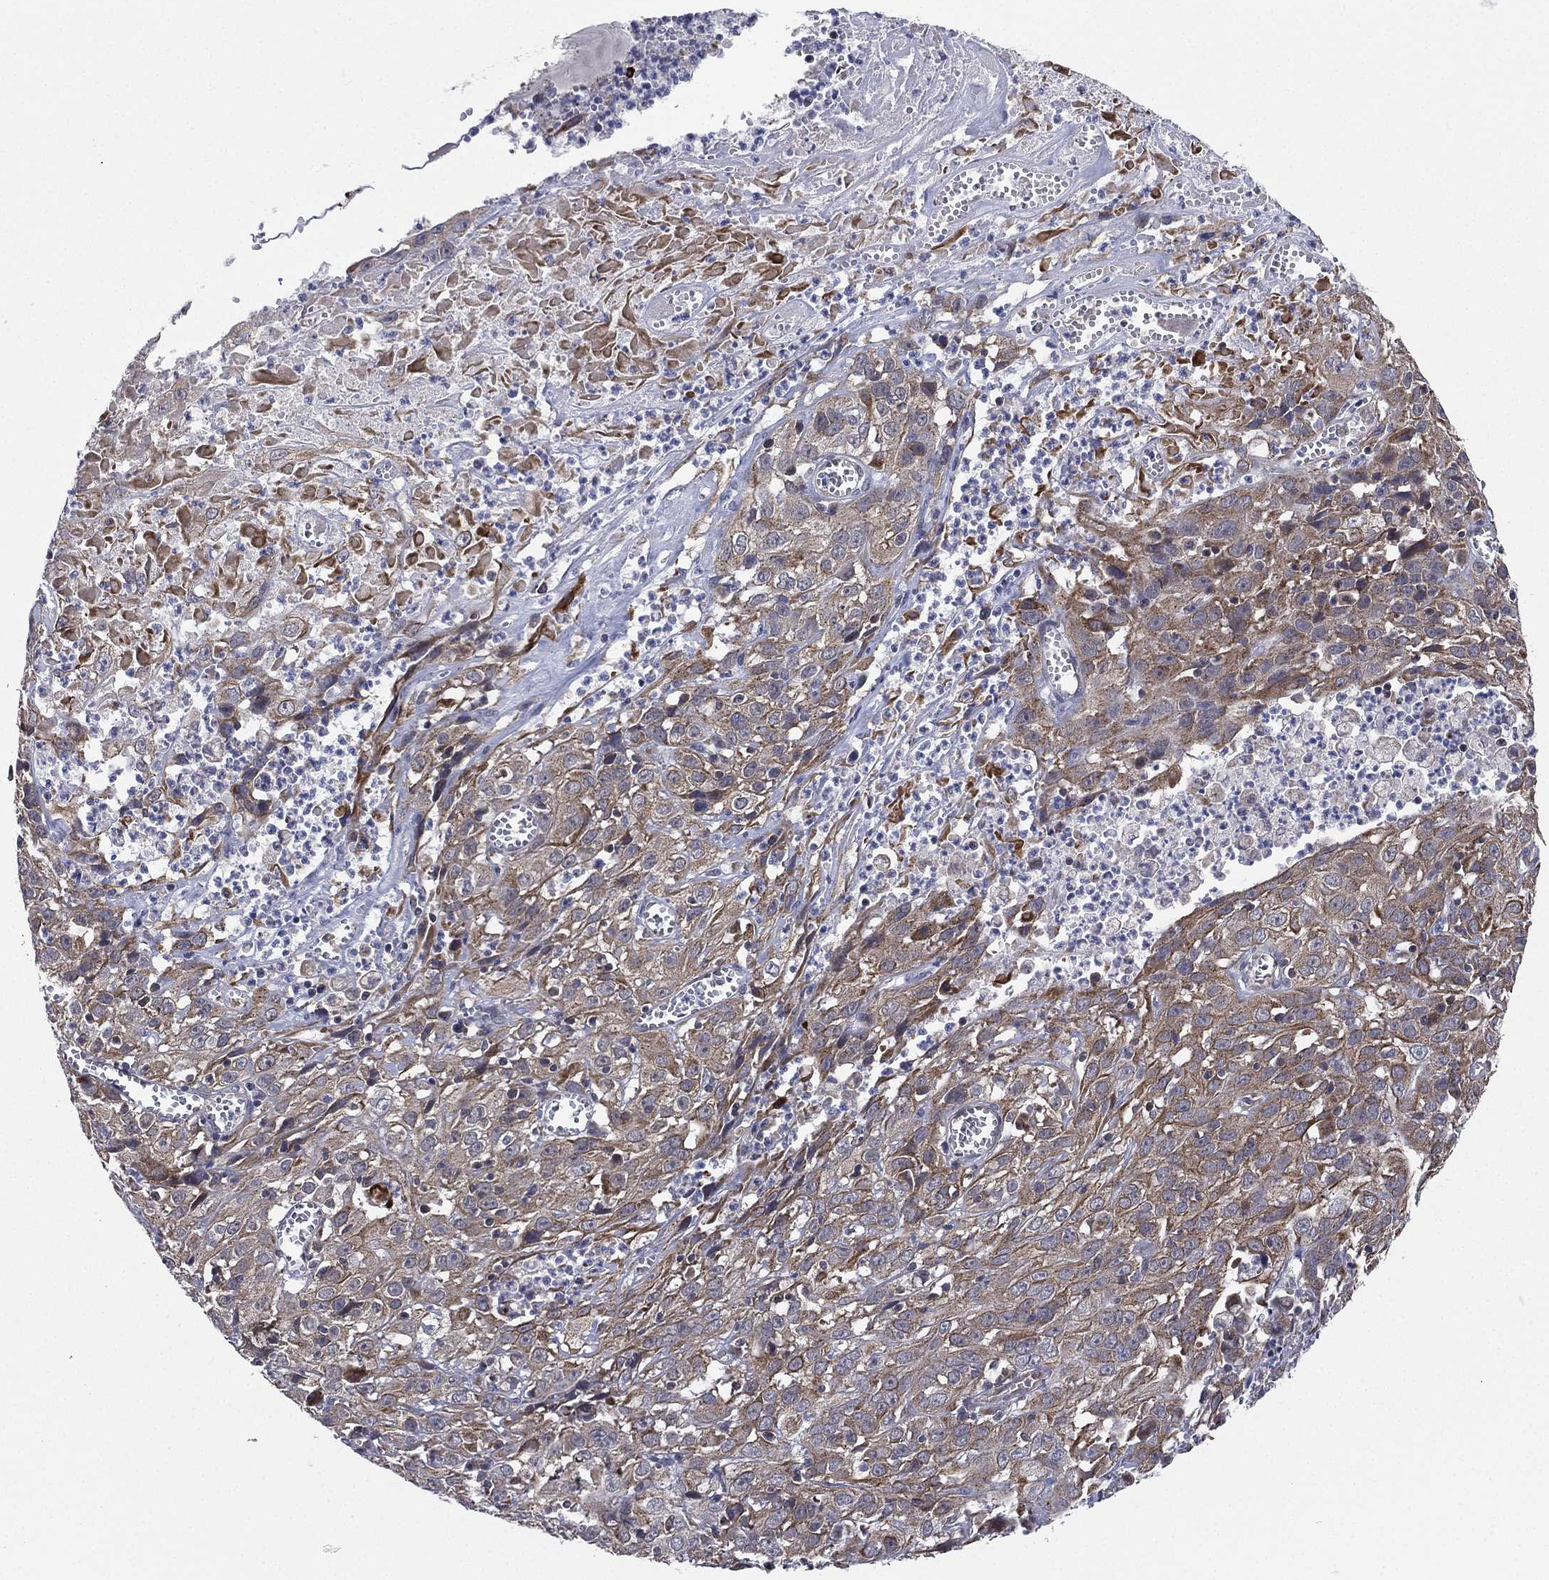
{"staining": {"intensity": "weak", "quantity": ">75%", "location": "cytoplasmic/membranous"}, "tissue": "cervical cancer", "cell_type": "Tumor cells", "image_type": "cancer", "snomed": [{"axis": "morphology", "description": "Squamous cell carcinoma, NOS"}, {"axis": "topography", "description": "Cervix"}], "caption": "The image shows a brown stain indicating the presence of a protein in the cytoplasmic/membranous of tumor cells in cervical cancer (squamous cell carcinoma).", "gene": "KAT14", "patient": {"sex": "female", "age": 32}}